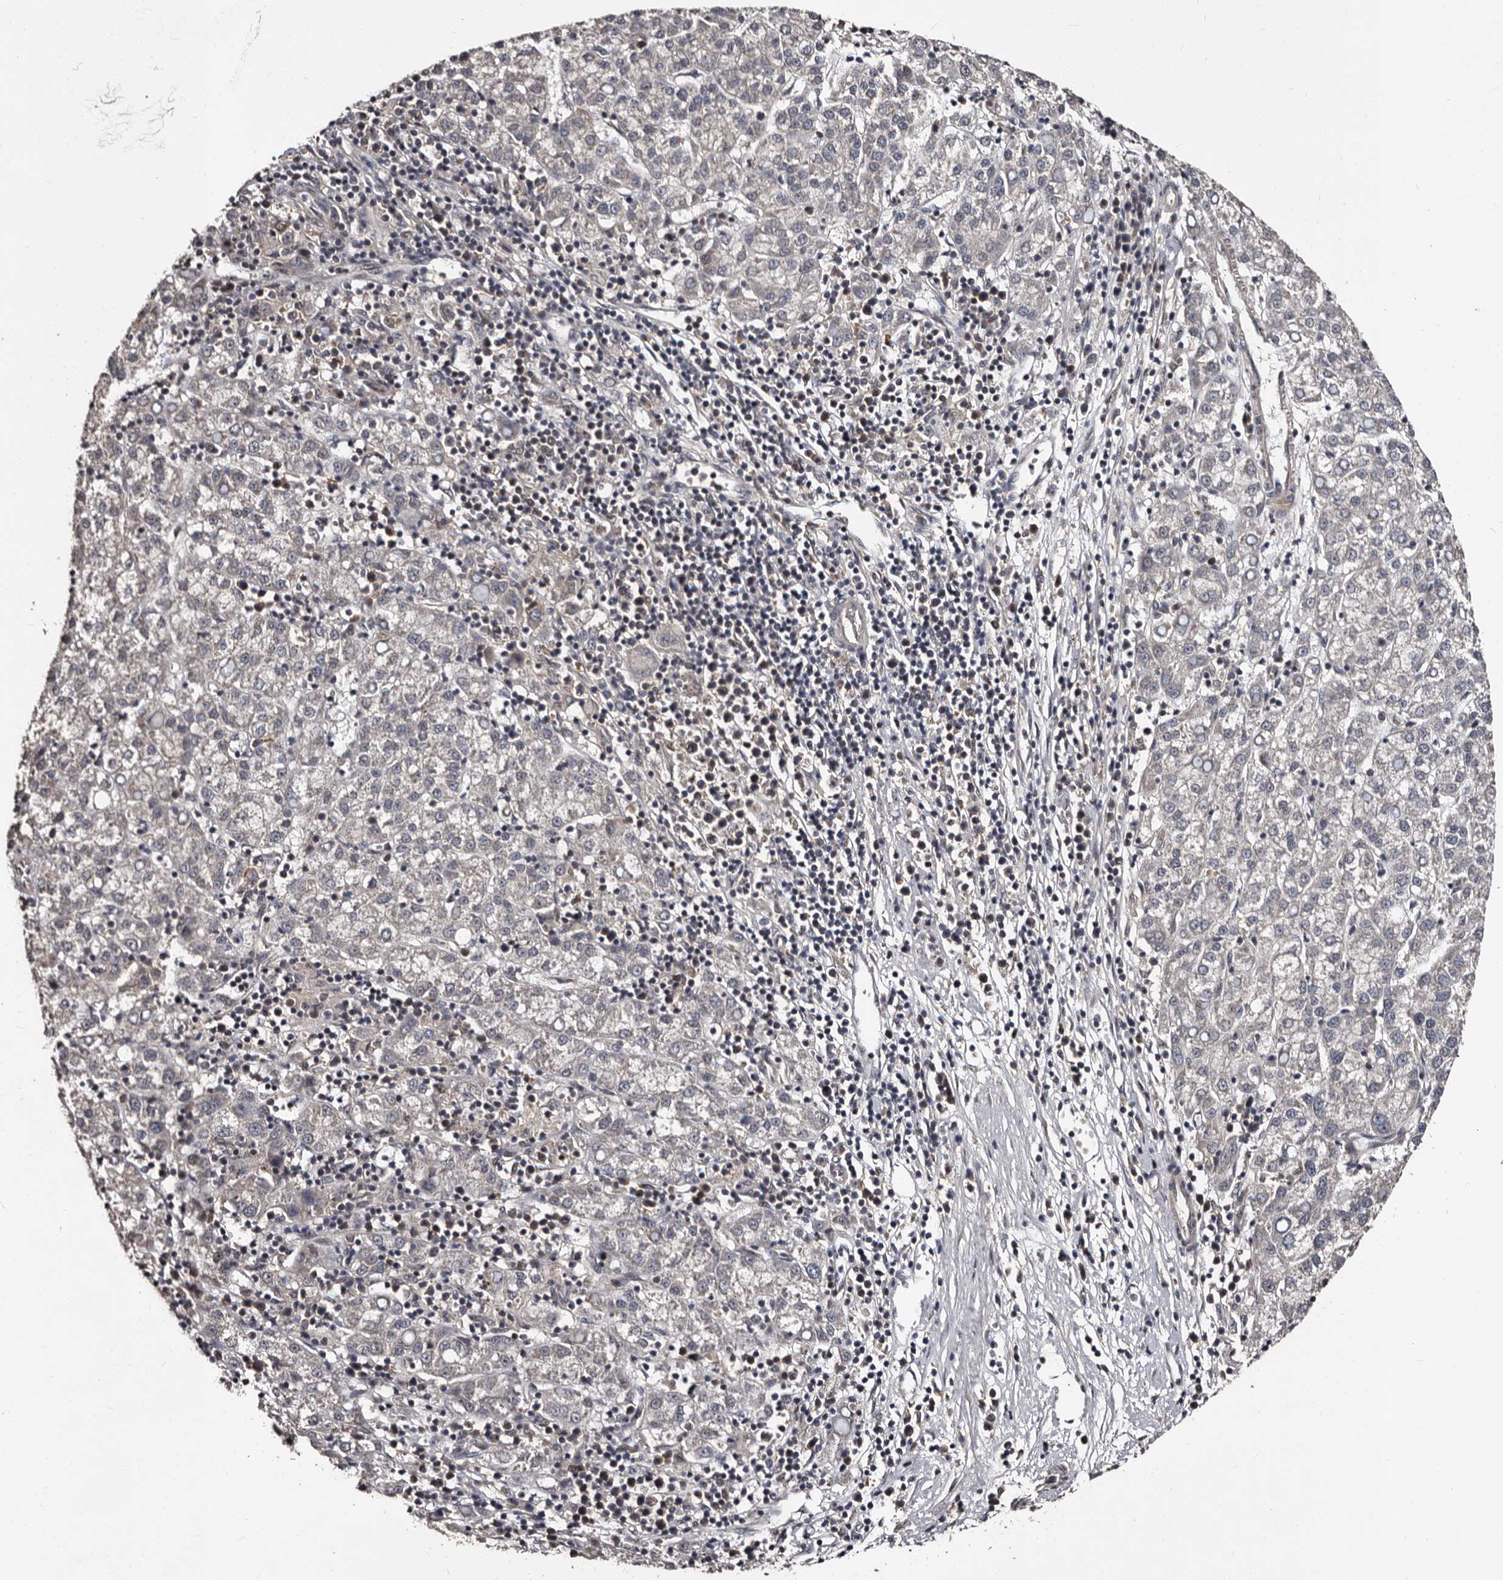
{"staining": {"intensity": "negative", "quantity": "none", "location": "none"}, "tissue": "liver cancer", "cell_type": "Tumor cells", "image_type": "cancer", "snomed": [{"axis": "morphology", "description": "Carcinoma, Hepatocellular, NOS"}, {"axis": "topography", "description": "Liver"}], "caption": "This is a micrograph of immunohistochemistry (IHC) staining of liver cancer, which shows no staining in tumor cells. The staining is performed using DAB brown chromogen with nuclei counter-stained in using hematoxylin.", "gene": "MKRN3", "patient": {"sex": "female", "age": 58}}